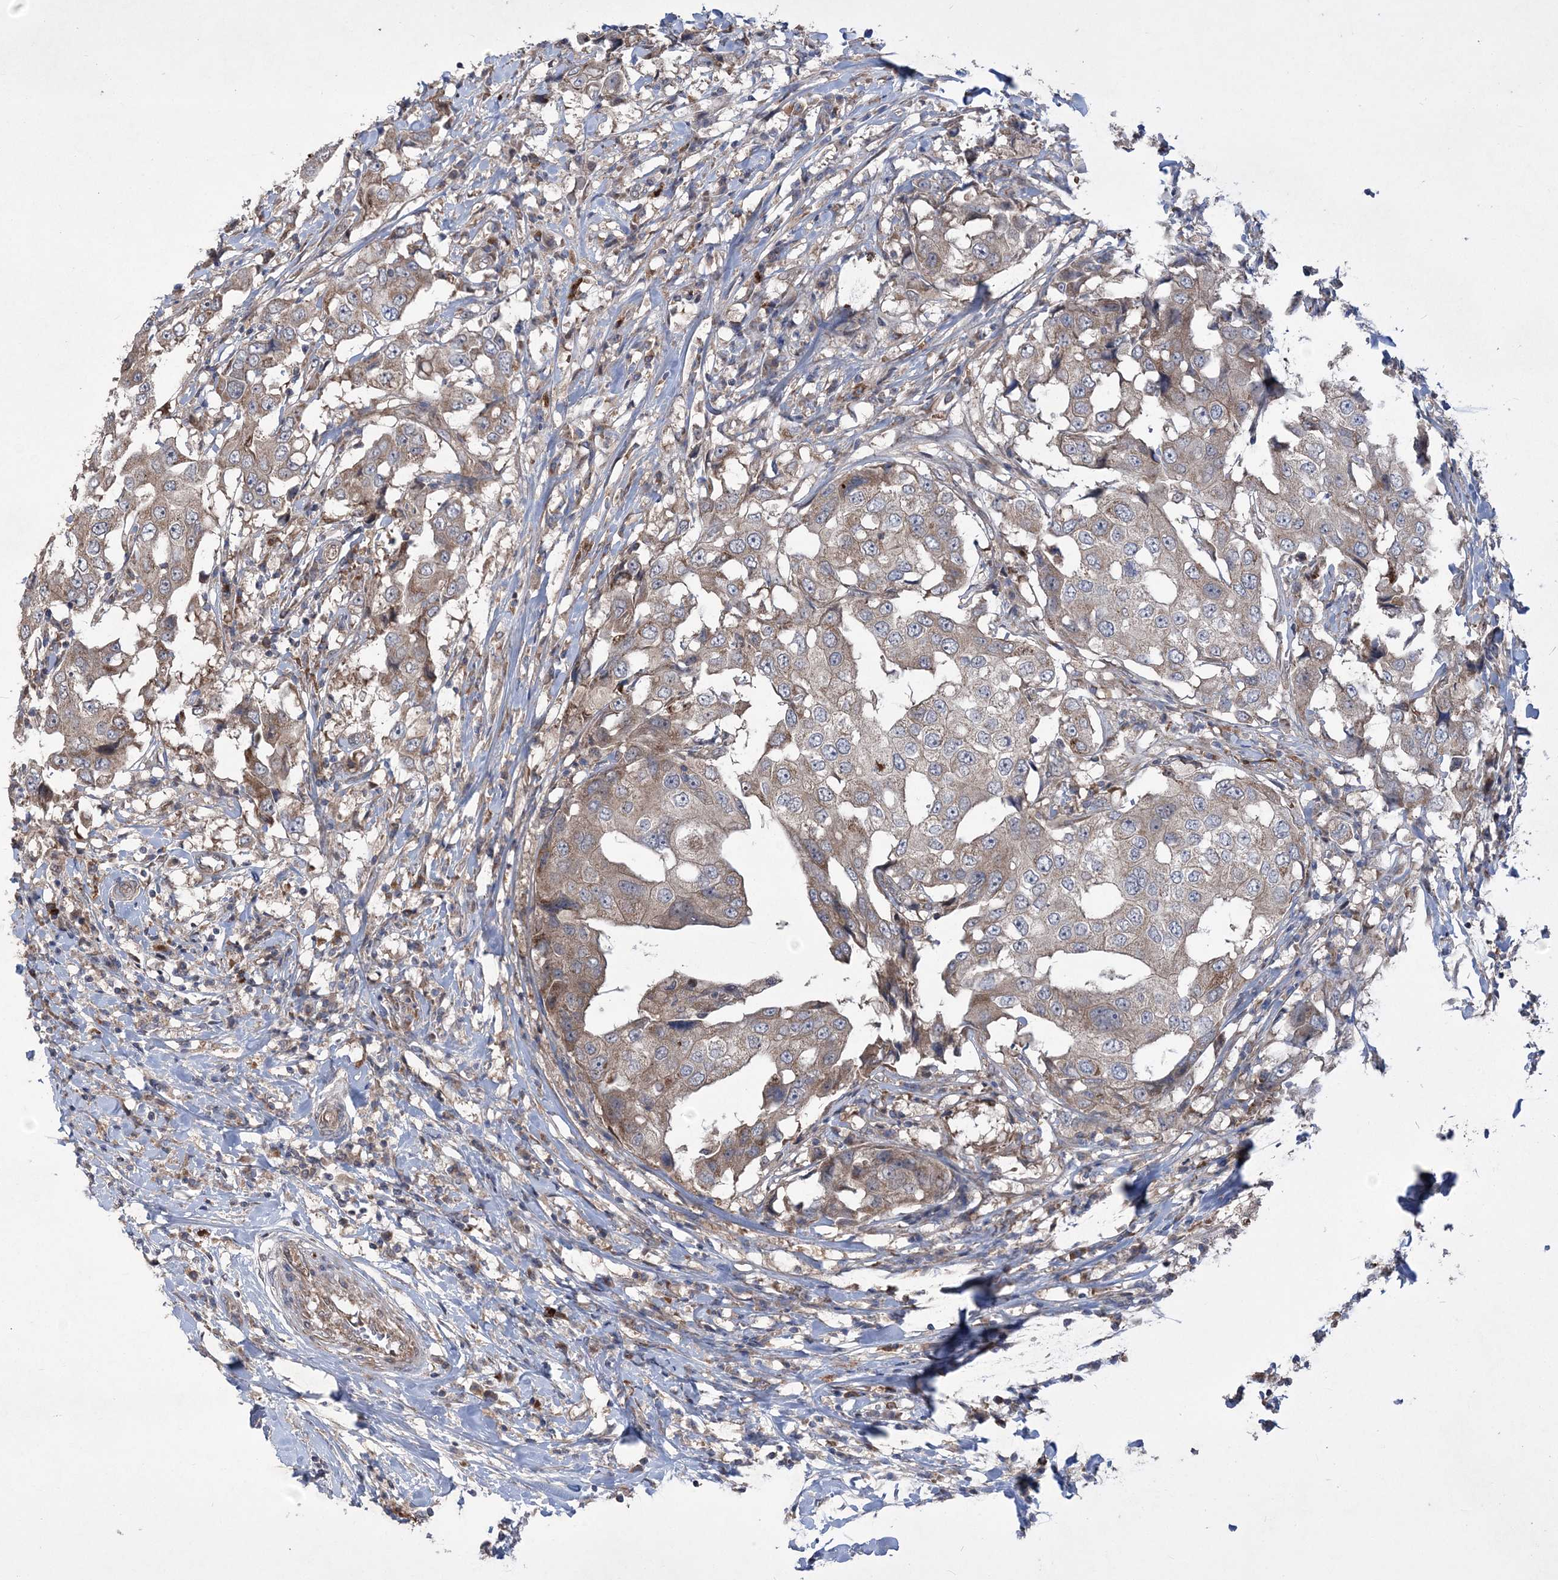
{"staining": {"intensity": "moderate", "quantity": "25%-75%", "location": "cytoplasmic/membranous"}, "tissue": "breast cancer", "cell_type": "Tumor cells", "image_type": "cancer", "snomed": [{"axis": "morphology", "description": "Duct carcinoma"}, {"axis": "topography", "description": "Breast"}], "caption": "IHC of human breast invasive ductal carcinoma reveals medium levels of moderate cytoplasmic/membranous positivity in approximately 25%-75% of tumor cells.", "gene": "MTRF1L", "patient": {"sex": "female", "age": 27}}